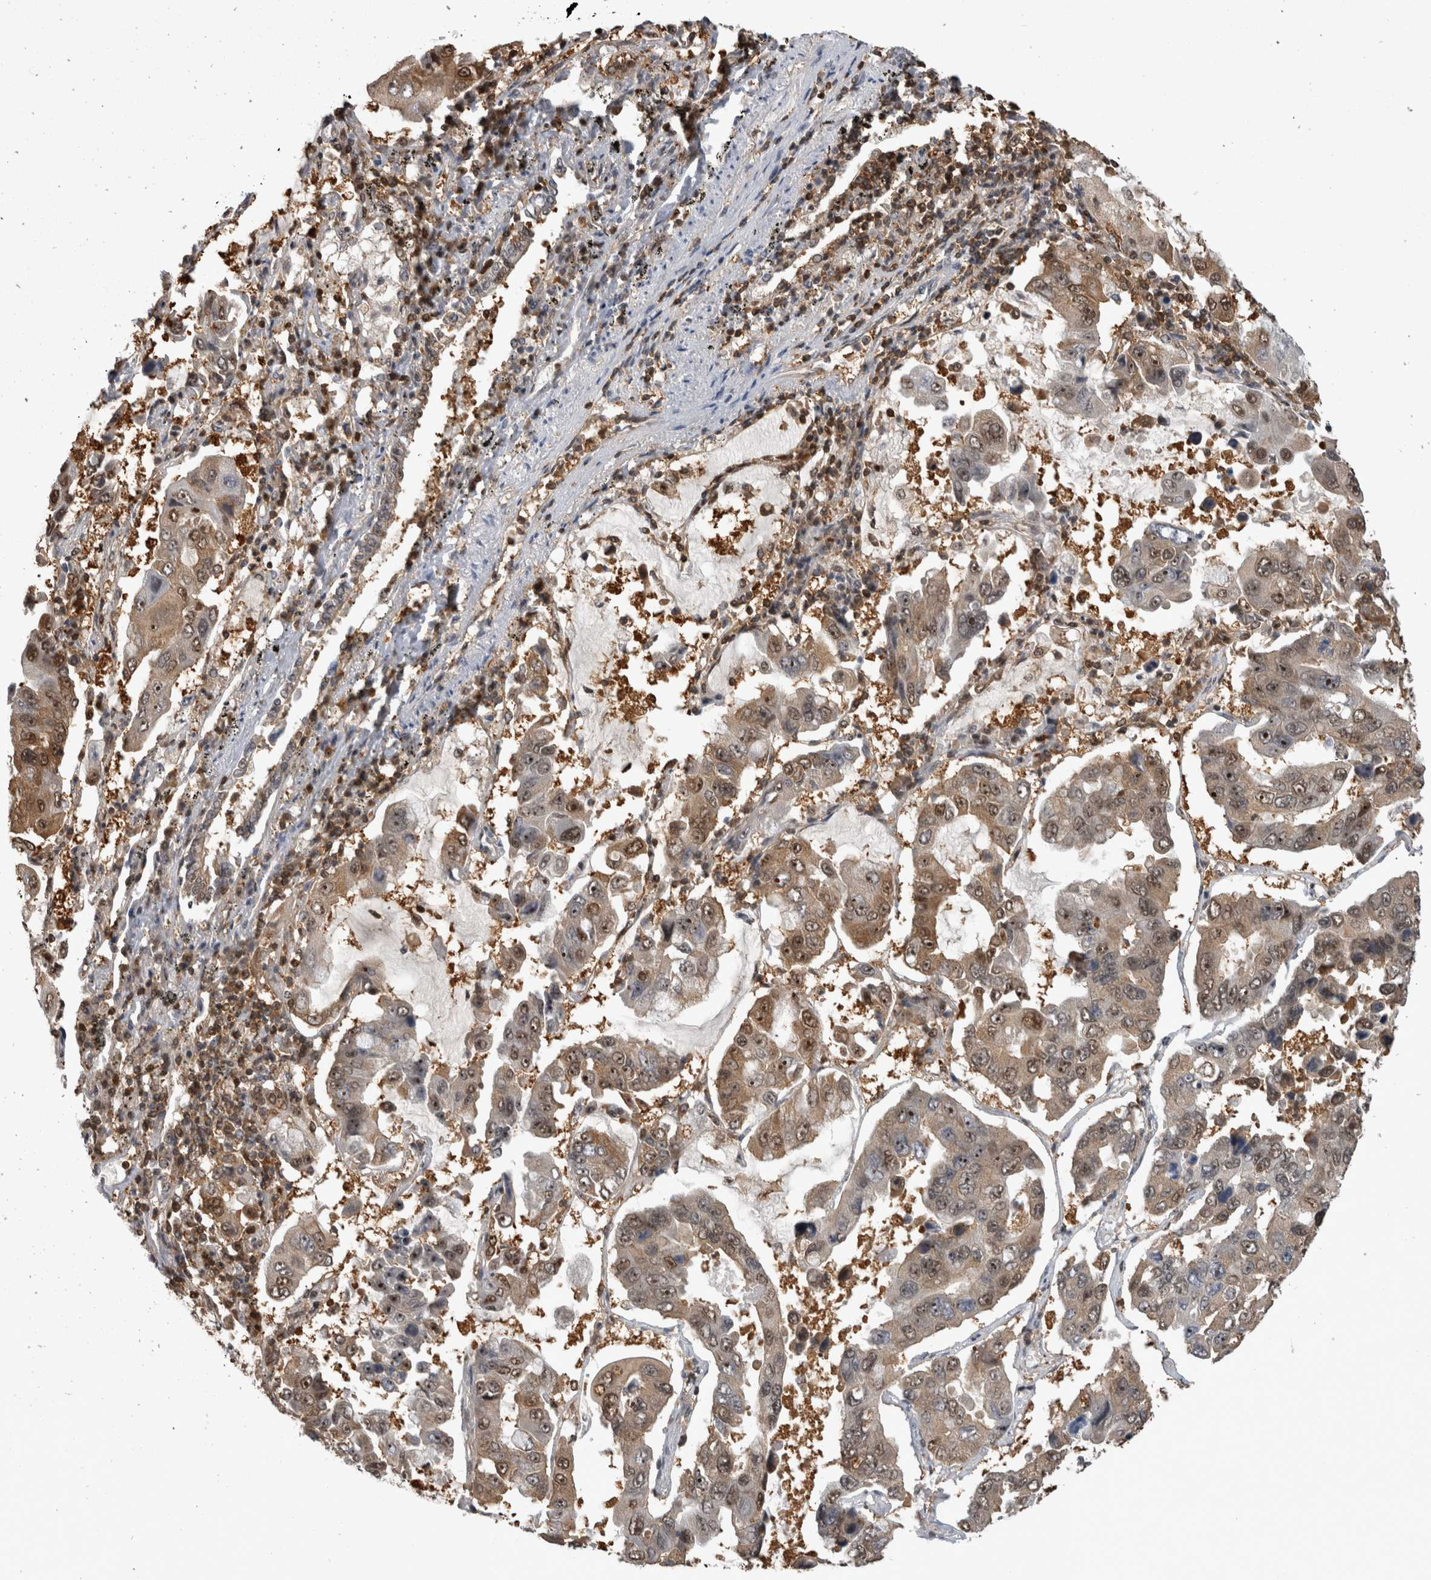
{"staining": {"intensity": "moderate", "quantity": ">75%", "location": "cytoplasmic/membranous,nuclear"}, "tissue": "lung cancer", "cell_type": "Tumor cells", "image_type": "cancer", "snomed": [{"axis": "morphology", "description": "Adenocarcinoma, NOS"}, {"axis": "topography", "description": "Lung"}], "caption": "The image exhibits a brown stain indicating the presence of a protein in the cytoplasmic/membranous and nuclear of tumor cells in adenocarcinoma (lung).", "gene": "TDRD7", "patient": {"sex": "male", "age": 64}}